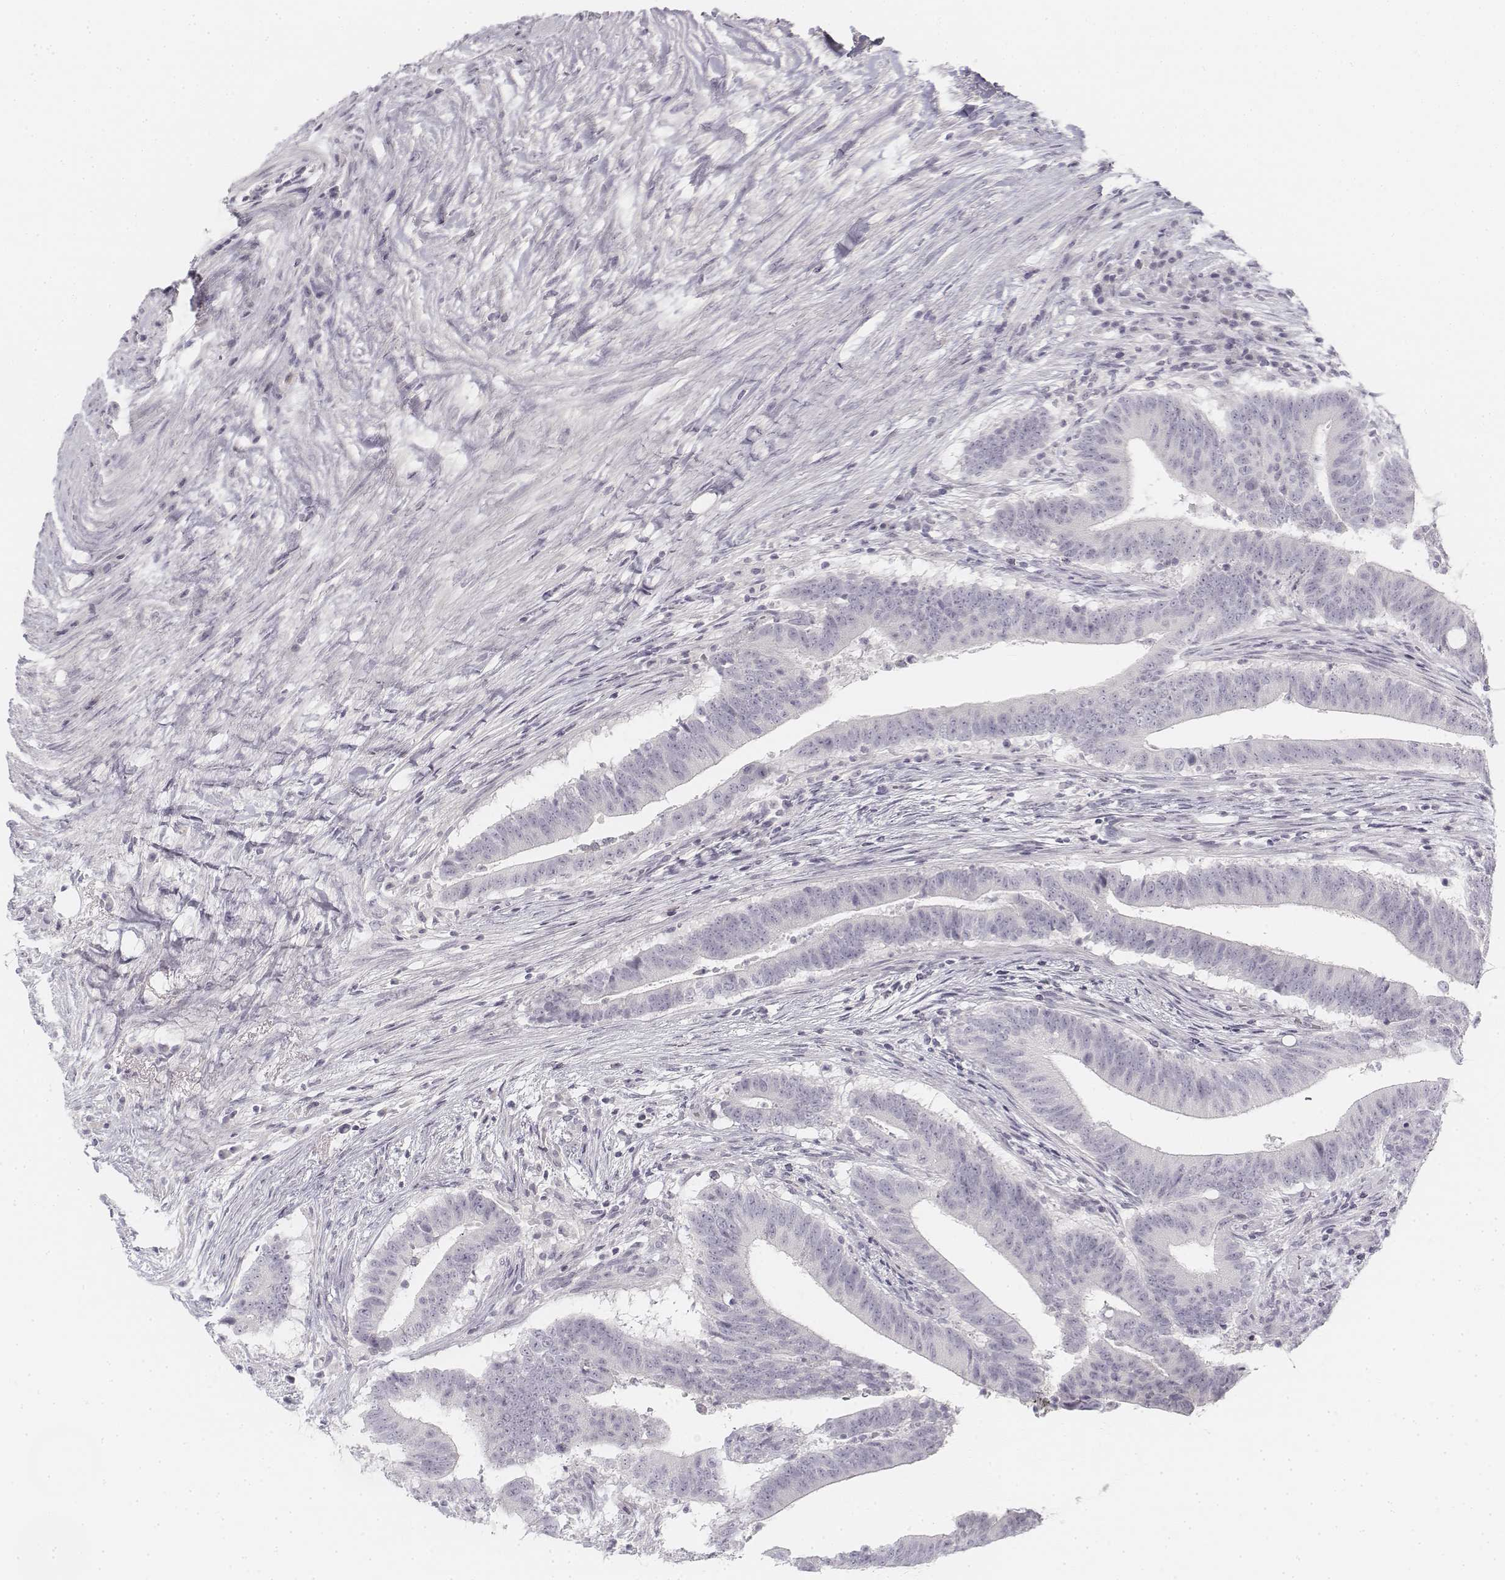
{"staining": {"intensity": "negative", "quantity": "none", "location": "none"}, "tissue": "colorectal cancer", "cell_type": "Tumor cells", "image_type": "cancer", "snomed": [{"axis": "morphology", "description": "Adenocarcinoma, NOS"}, {"axis": "topography", "description": "Colon"}], "caption": "Tumor cells show no significant expression in adenocarcinoma (colorectal).", "gene": "KRT25", "patient": {"sex": "female", "age": 43}}